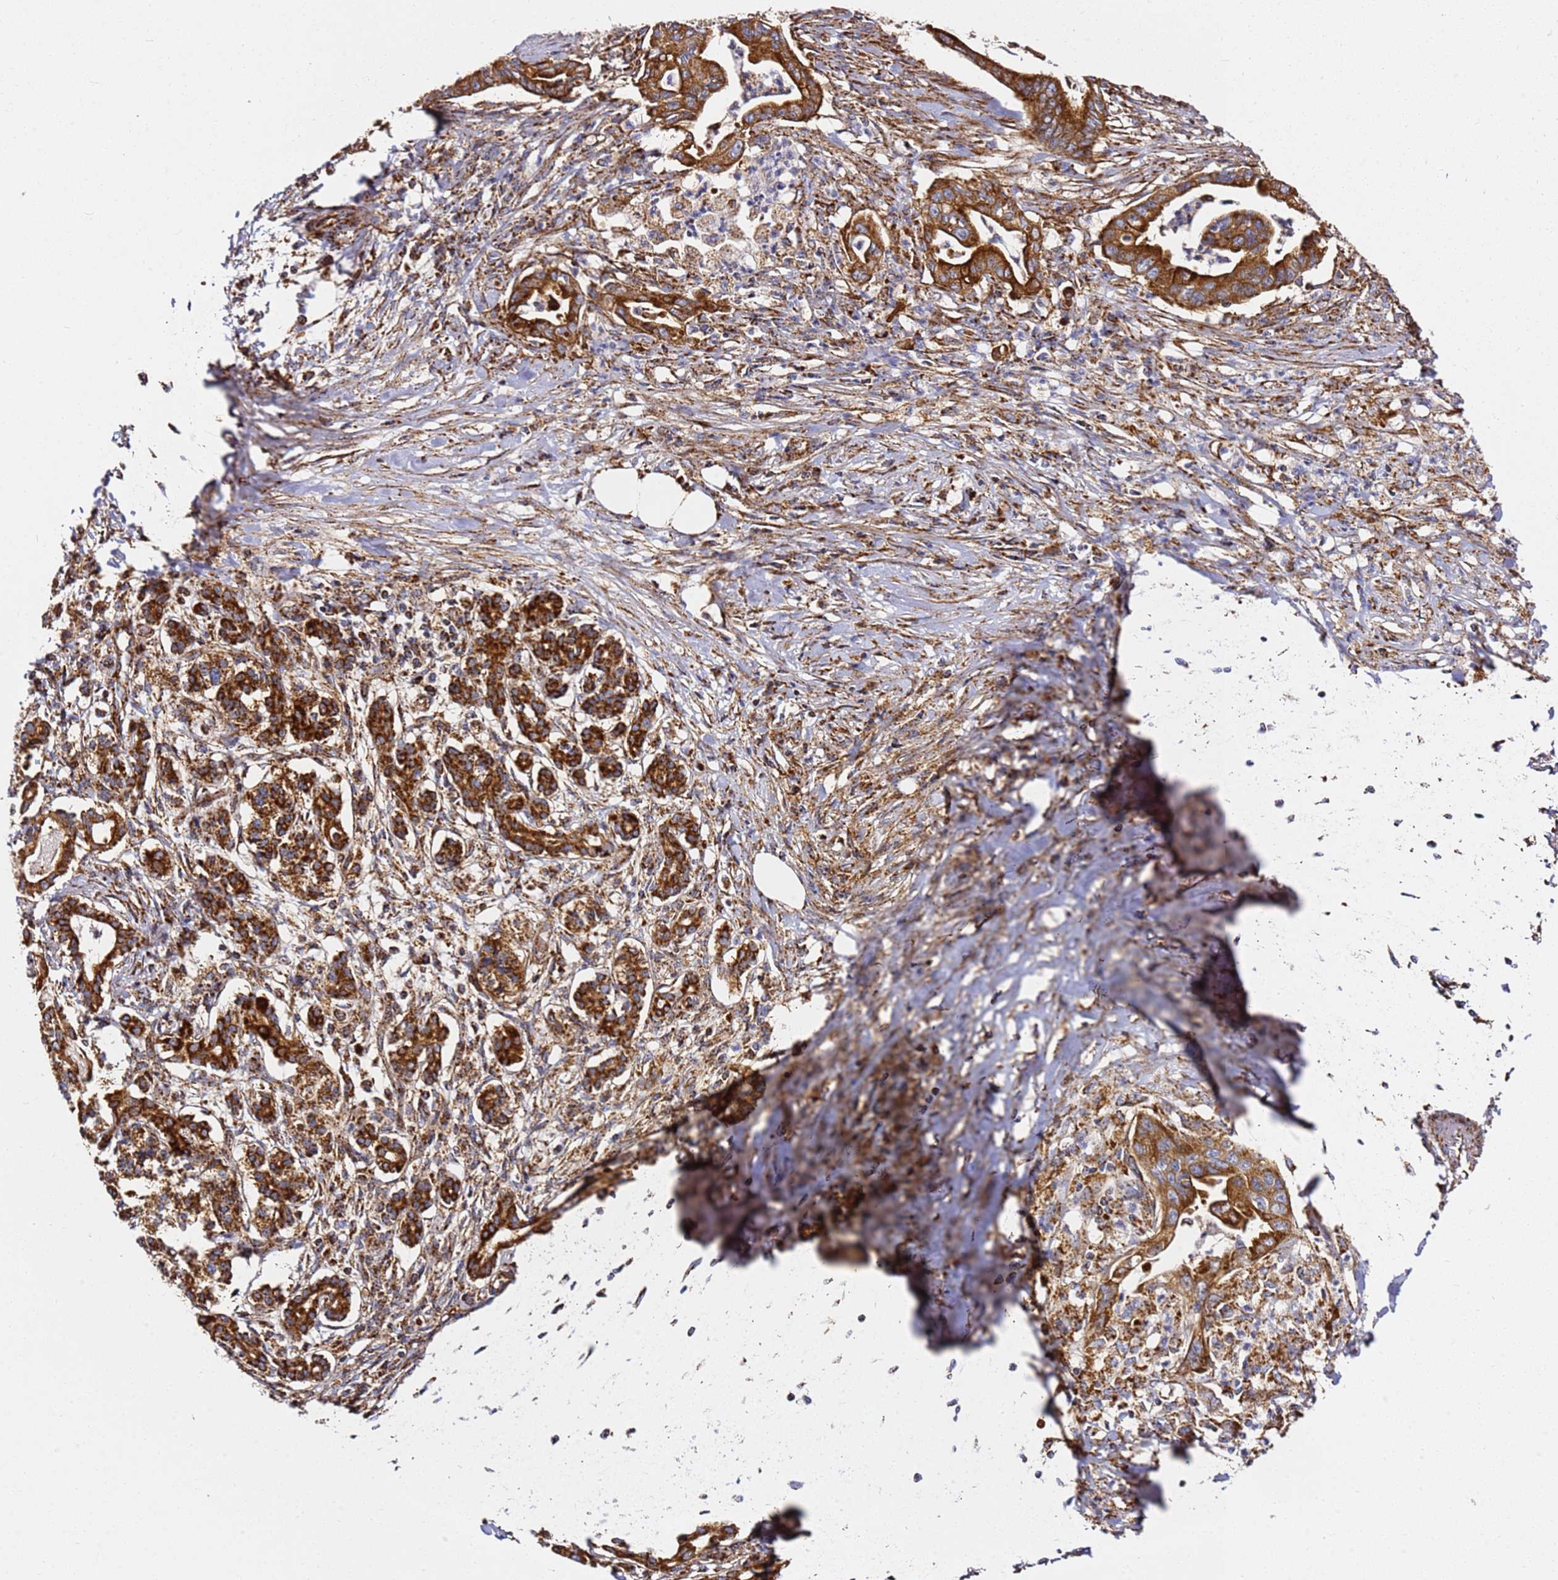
{"staining": {"intensity": "strong", "quantity": ">75%", "location": "cytoplasmic/membranous"}, "tissue": "pancreatic cancer", "cell_type": "Tumor cells", "image_type": "cancer", "snomed": [{"axis": "morphology", "description": "Adenocarcinoma, NOS"}, {"axis": "topography", "description": "Pancreas"}], "caption": "Protein staining displays strong cytoplasmic/membranous positivity in about >75% of tumor cells in pancreatic cancer.", "gene": "NDUFA3", "patient": {"sex": "male", "age": 58}}